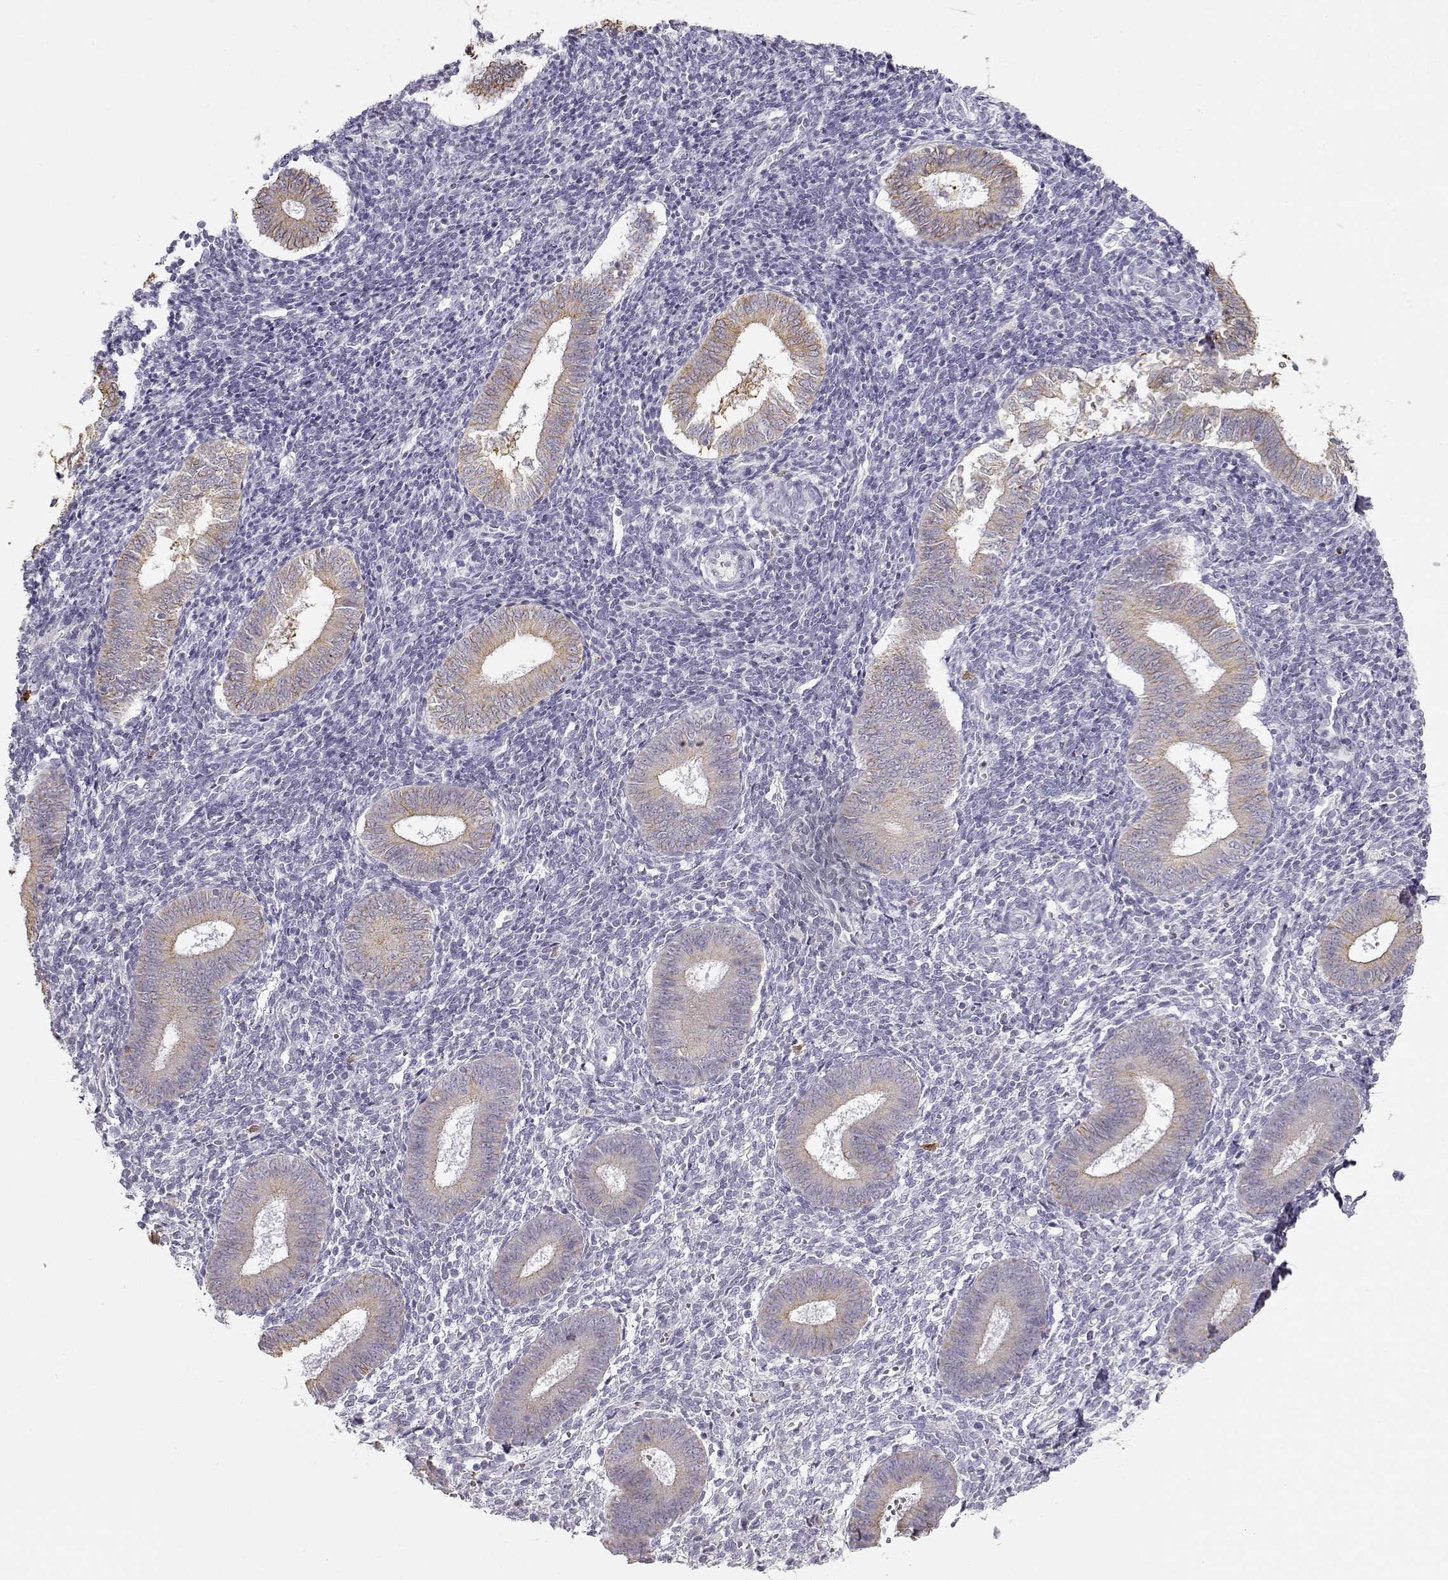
{"staining": {"intensity": "negative", "quantity": "none", "location": "none"}, "tissue": "endometrium", "cell_type": "Cells in endometrial stroma", "image_type": "normal", "snomed": [{"axis": "morphology", "description": "Normal tissue, NOS"}, {"axis": "topography", "description": "Endometrium"}], "caption": "IHC micrograph of unremarkable endometrium: endometrium stained with DAB (3,3'-diaminobenzidine) displays no significant protein positivity in cells in endometrial stroma. (DAB (3,3'-diaminobenzidine) IHC visualized using brightfield microscopy, high magnification).", "gene": "S100B", "patient": {"sex": "female", "age": 25}}